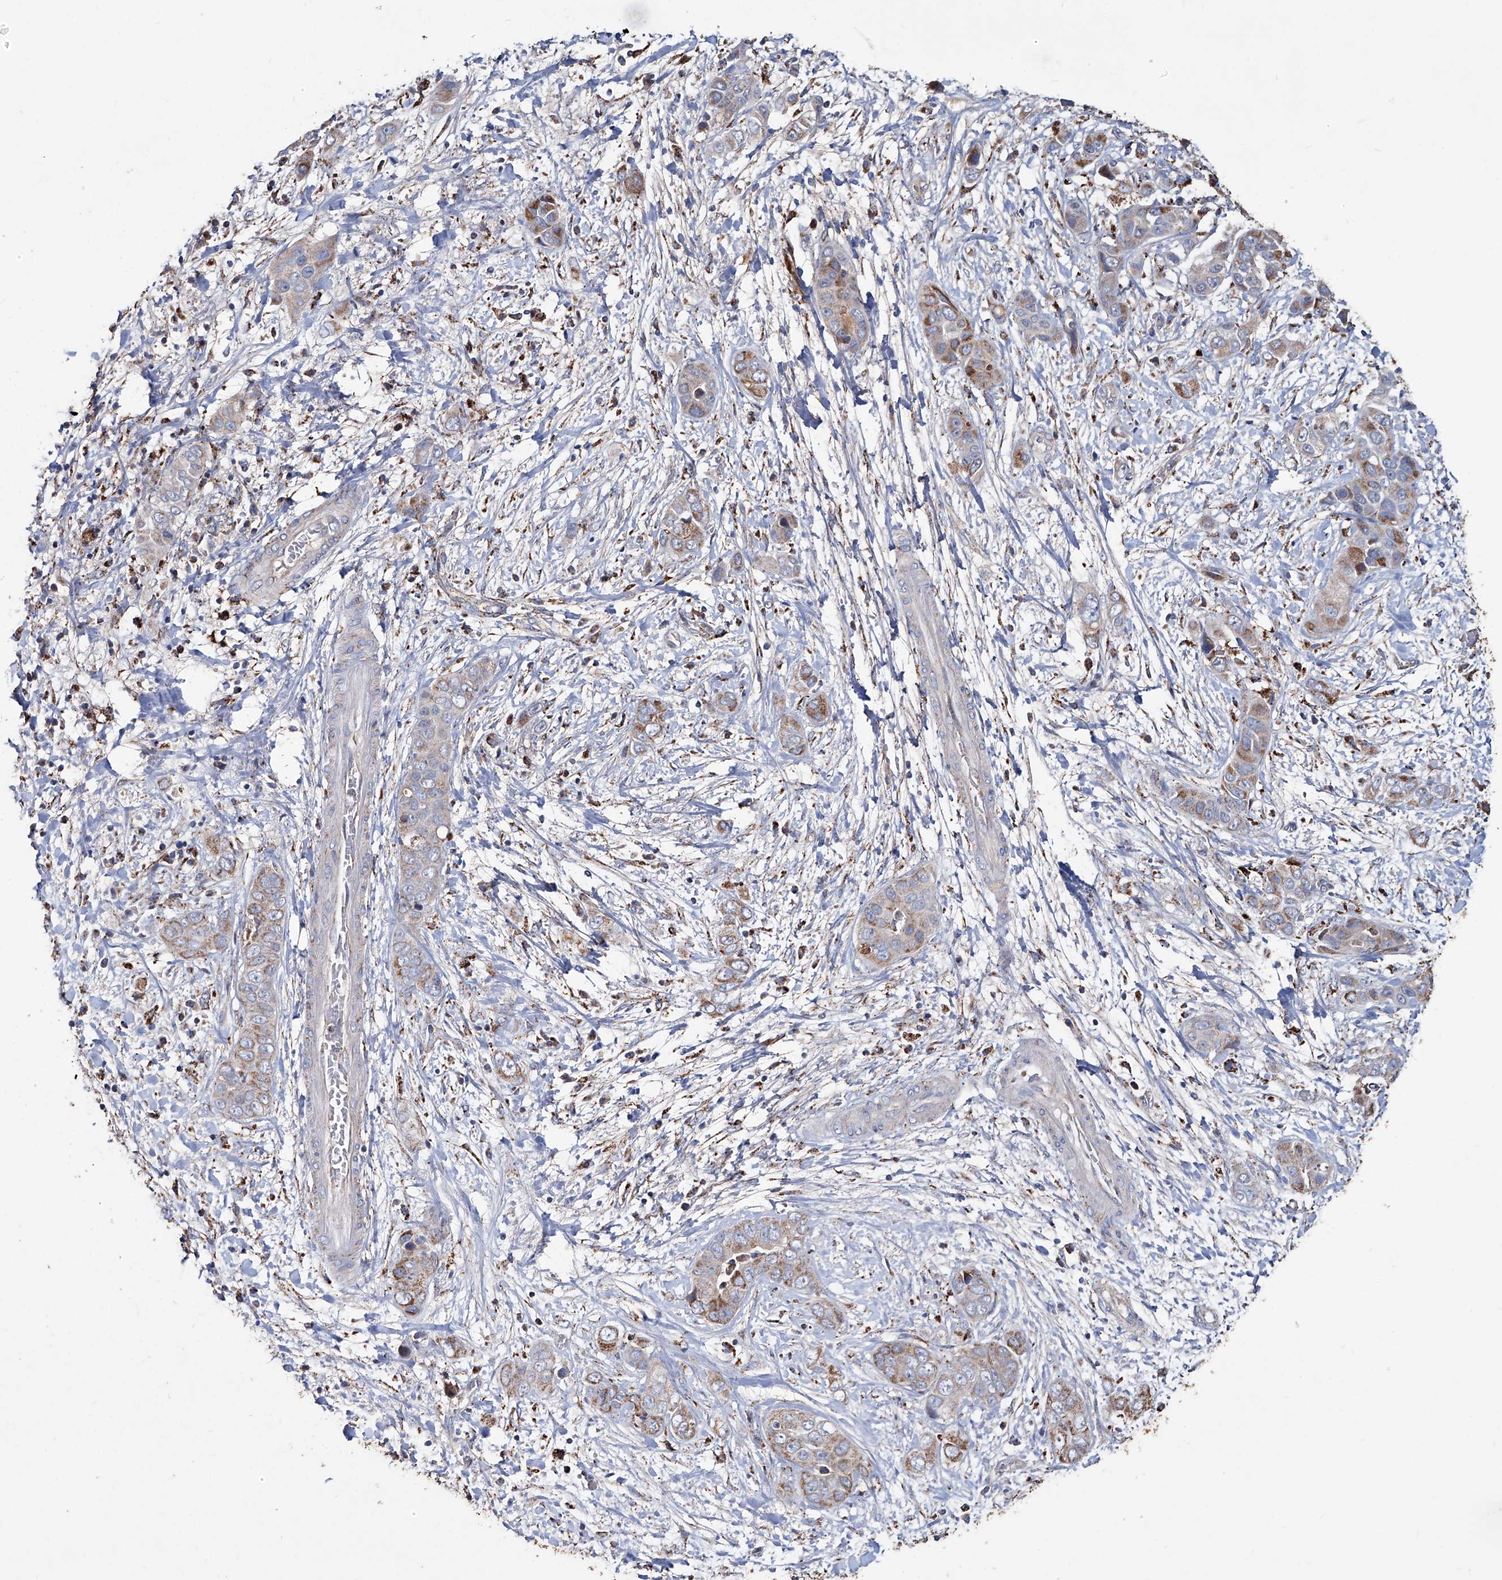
{"staining": {"intensity": "moderate", "quantity": "25%-75%", "location": "cytoplasmic/membranous"}, "tissue": "liver cancer", "cell_type": "Tumor cells", "image_type": "cancer", "snomed": [{"axis": "morphology", "description": "Cholangiocarcinoma"}, {"axis": "topography", "description": "Liver"}], "caption": "A photomicrograph showing moderate cytoplasmic/membranous staining in approximately 25%-75% of tumor cells in liver cholangiocarcinoma, as visualized by brown immunohistochemical staining.", "gene": "NHS", "patient": {"sex": "female", "age": 52}}